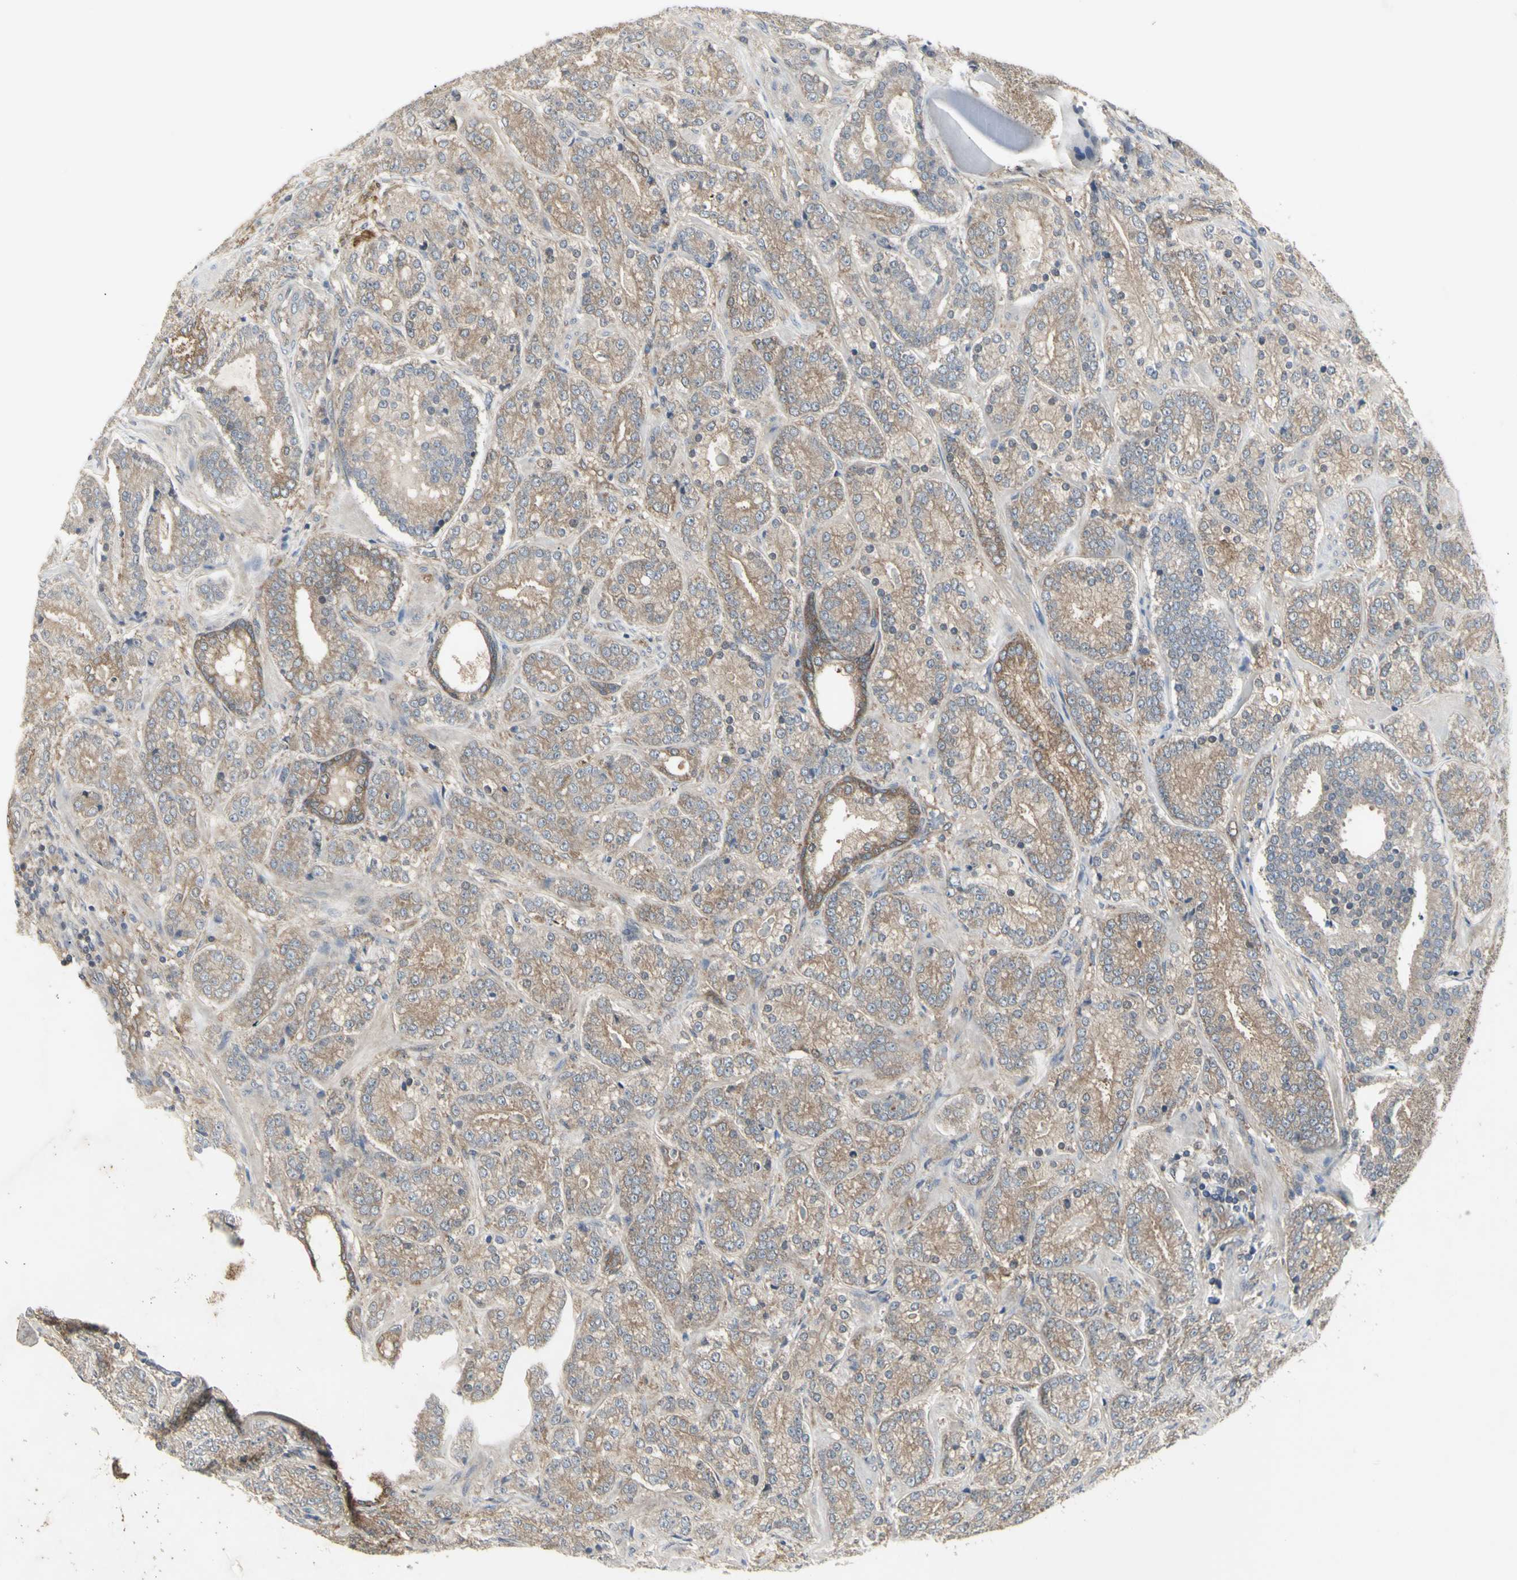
{"staining": {"intensity": "moderate", "quantity": ">75%", "location": "cytoplasmic/membranous"}, "tissue": "prostate cancer", "cell_type": "Tumor cells", "image_type": "cancer", "snomed": [{"axis": "morphology", "description": "Adenocarcinoma, High grade"}, {"axis": "topography", "description": "Prostate"}], "caption": "Prostate high-grade adenocarcinoma stained with a brown dye displays moderate cytoplasmic/membranous positive expression in about >75% of tumor cells.", "gene": "CHURC1-FNTB", "patient": {"sex": "male", "age": 61}}